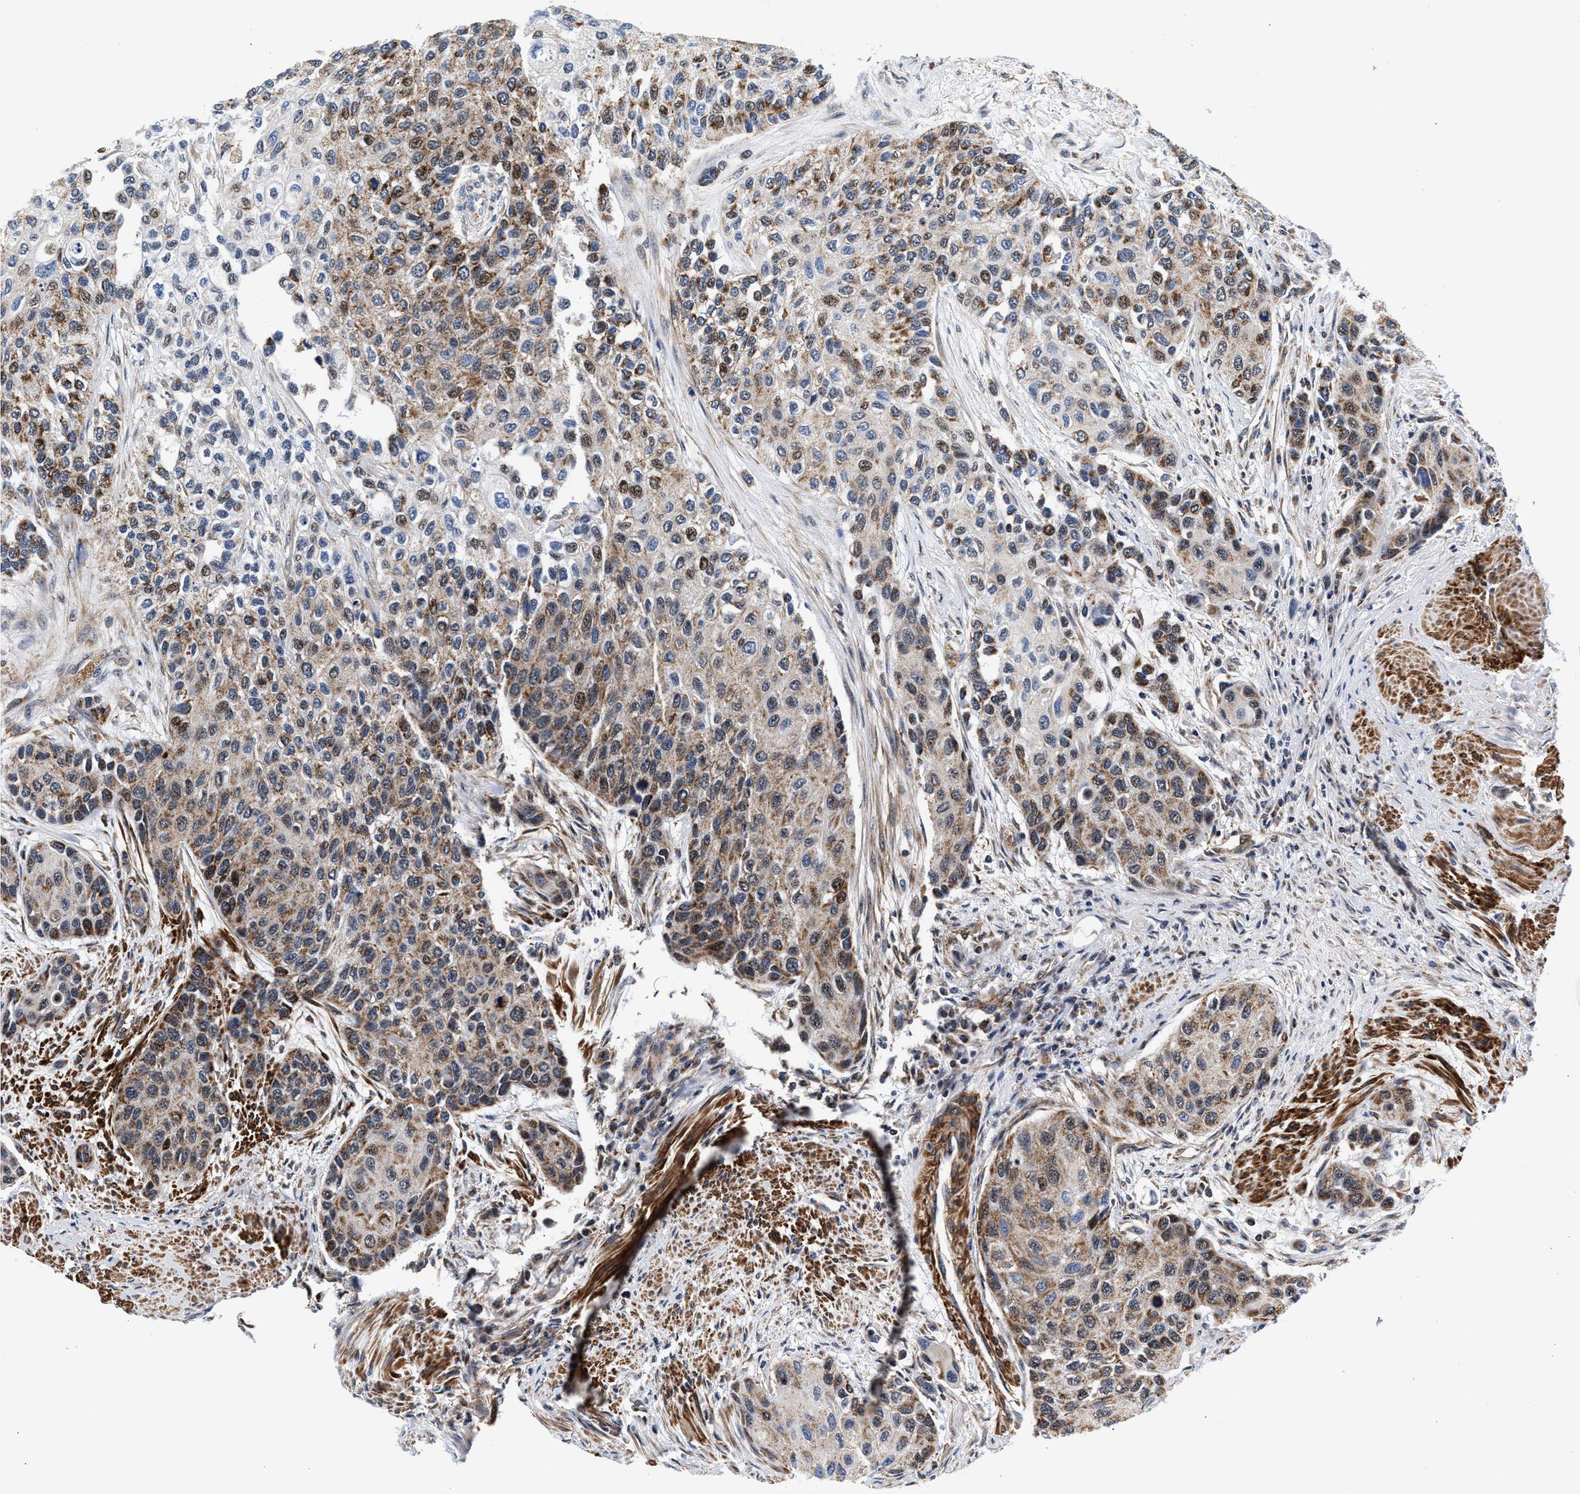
{"staining": {"intensity": "moderate", "quantity": "25%-75%", "location": "cytoplasmic/membranous,nuclear"}, "tissue": "urothelial cancer", "cell_type": "Tumor cells", "image_type": "cancer", "snomed": [{"axis": "morphology", "description": "Urothelial carcinoma, High grade"}, {"axis": "topography", "description": "Urinary bladder"}], "caption": "Immunohistochemical staining of human urothelial cancer displays medium levels of moderate cytoplasmic/membranous and nuclear staining in about 25%-75% of tumor cells.", "gene": "SGK1", "patient": {"sex": "female", "age": 56}}